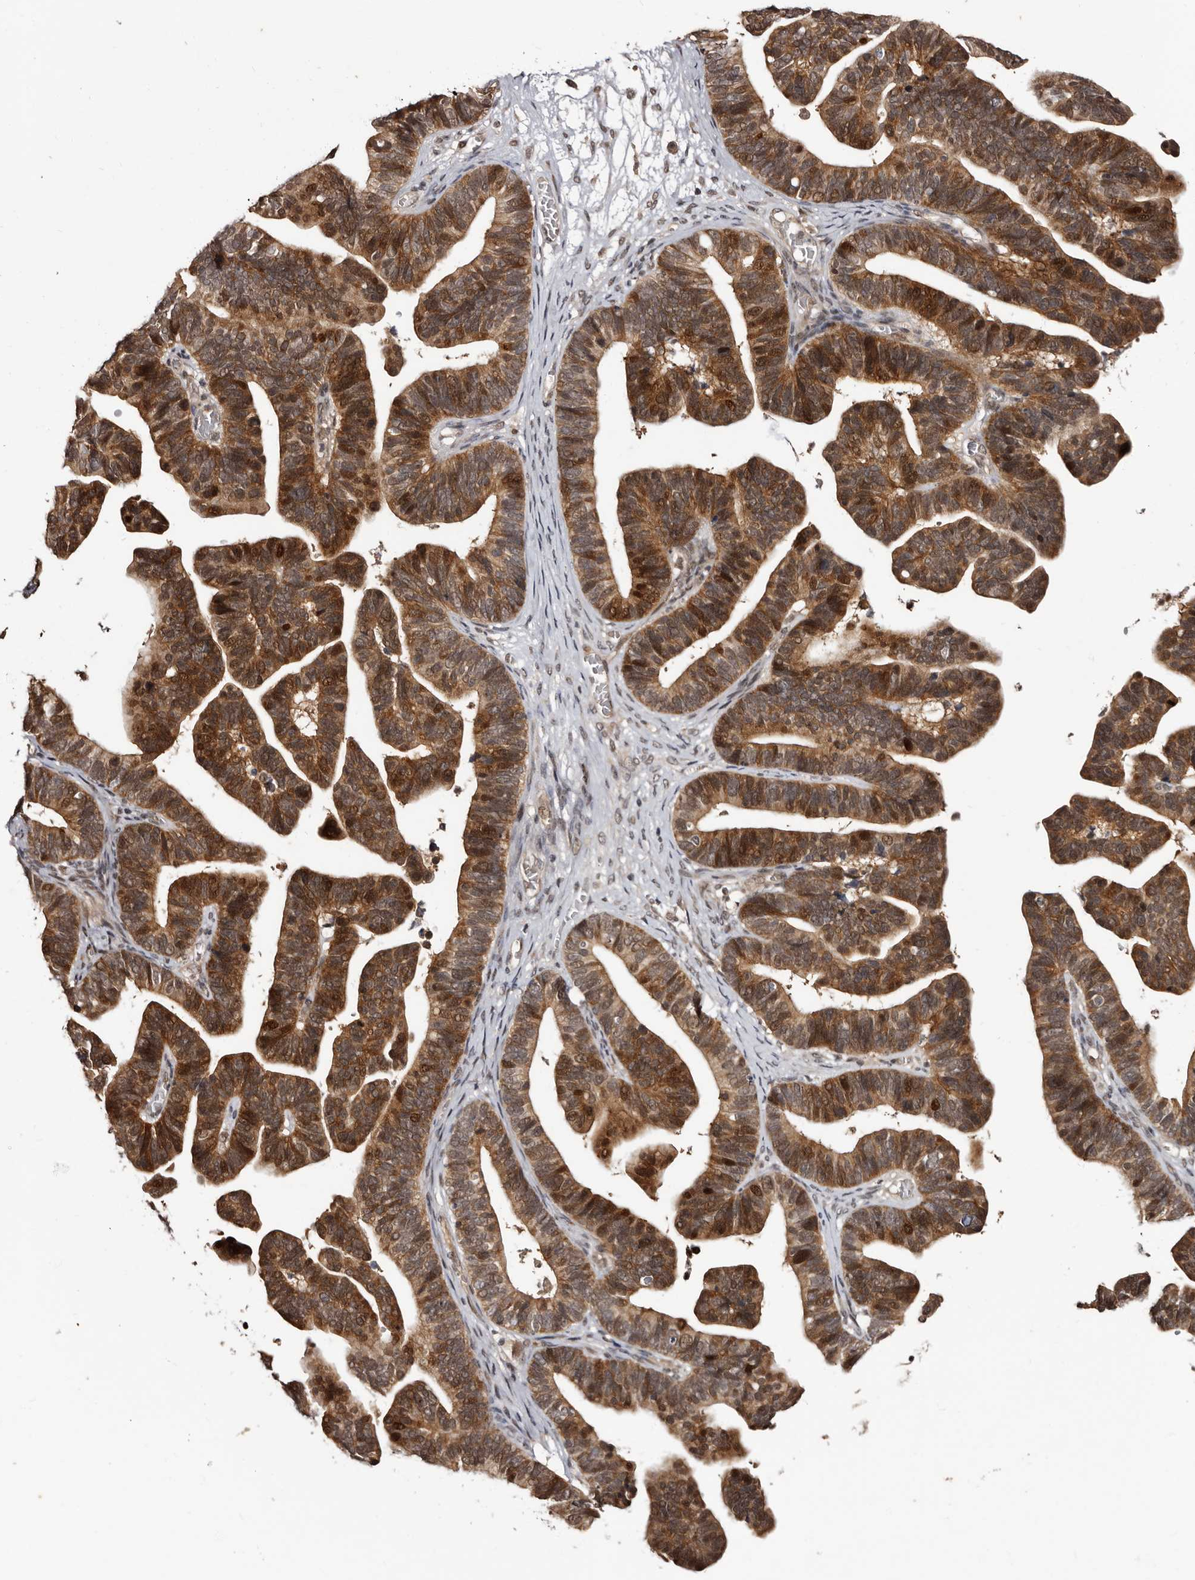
{"staining": {"intensity": "moderate", "quantity": ">75%", "location": "cytoplasmic/membranous"}, "tissue": "ovarian cancer", "cell_type": "Tumor cells", "image_type": "cancer", "snomed": [{"axis": "morphology", "description": "Cystadenocarcinoma, serous, NOS"}, {"axis": "topography", "description": "Ovary"}], "caption": "A high-resolution photomicrograph shows immunohistochemistry (IHC) staining of ovarian cancer (serous cystadenocarcinoma), which demonstrates moderate cytoplasmic/membranous positivity in approximately >75% of tumor cells.", "gene": "TBC1D22B", "patient": {"sex": "female", "age": 56}}